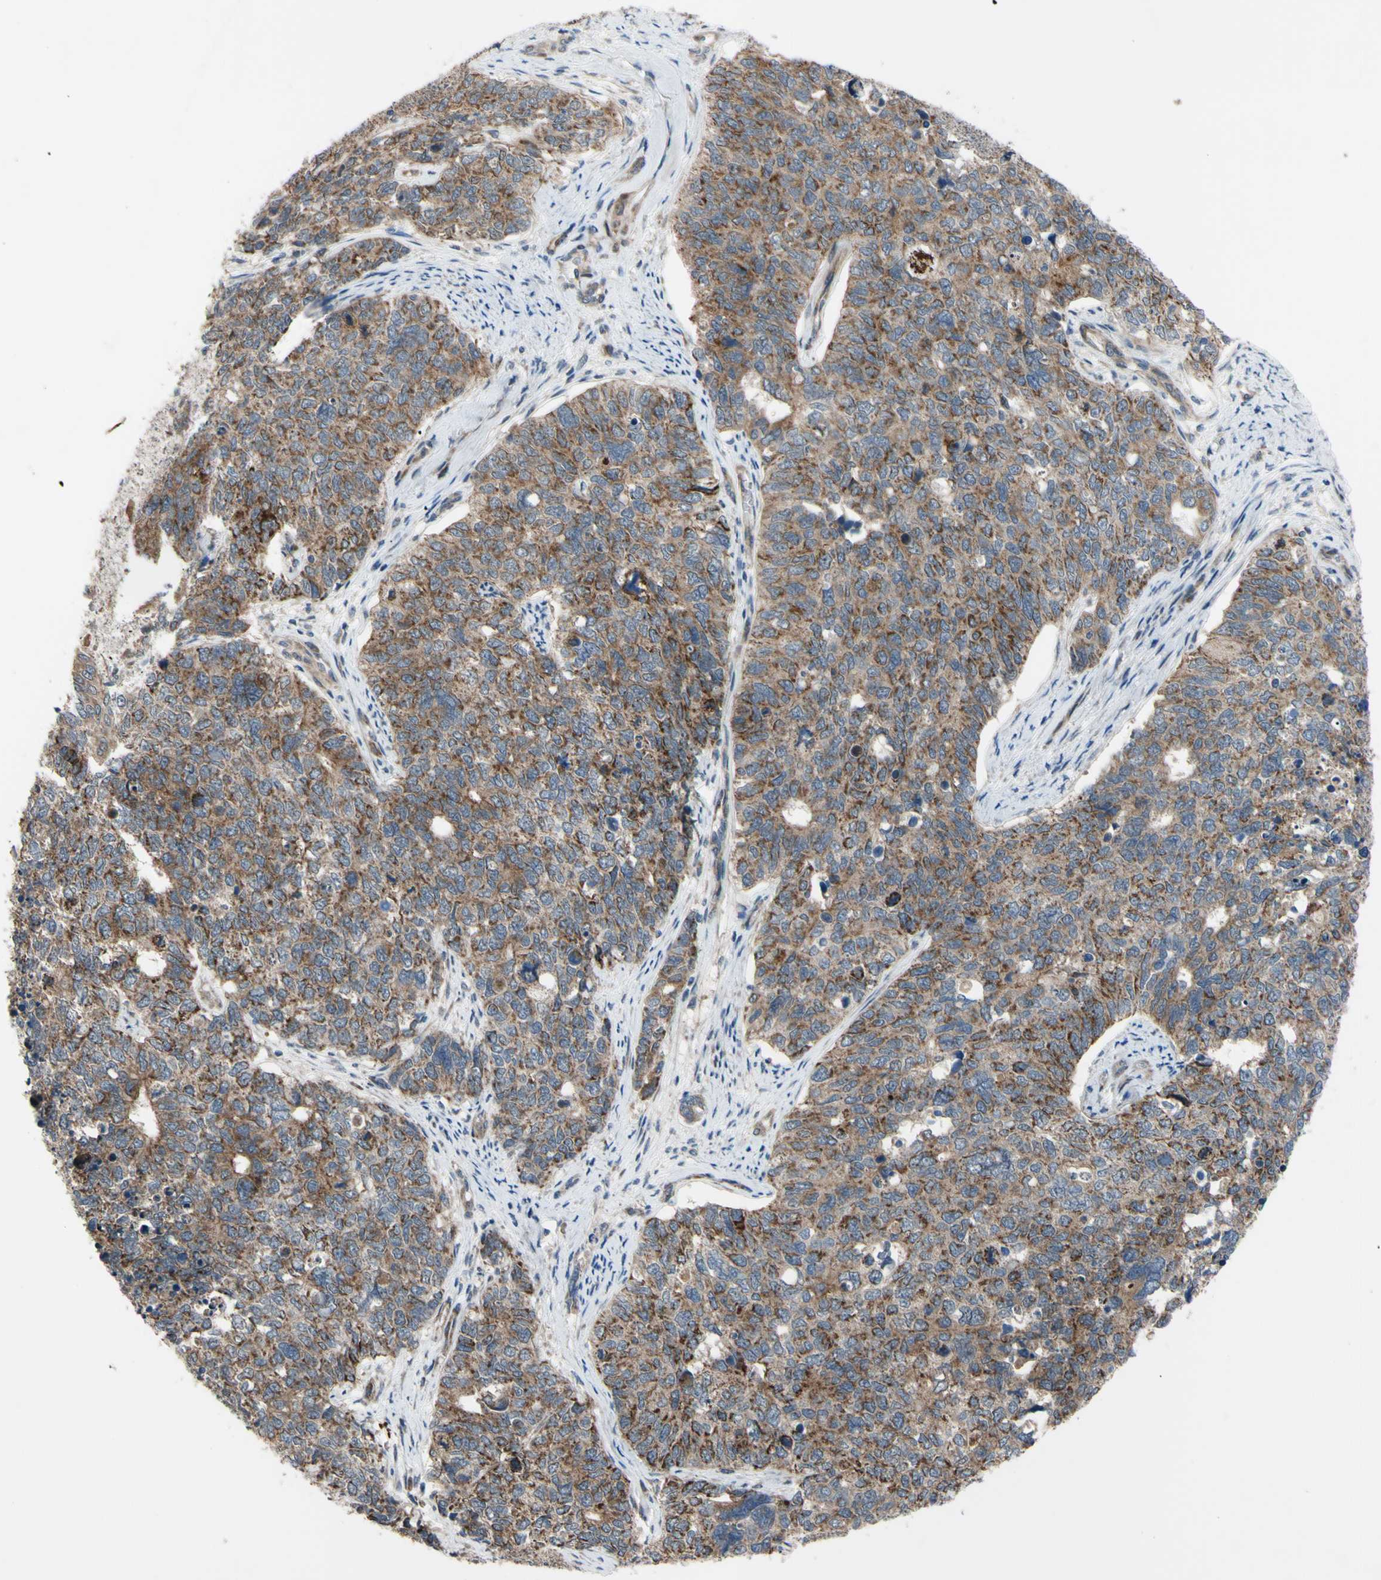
{"staining": {"intensity": "moderate", "quantity": ">75%", "location": "cytoplasmic/membranous"}, "tissue": "cervical cancer", "cell_type": "Tumor cells", "image_type": "cancer", "snomed": [{"axis": "morphology", "description": "Squamous cell carcinoma, NOS"}, {"axis": "topography", "description": "Cervix"}], "caption": "This micrograph shows immunohistochemistry (IHC) staining of cervical cancer, with medium moderate cytoplasmic/membranous staining in approximately >75% of tumor cells.", "gene": "SVIL", "patient": {"sex": "female", "age": 63}}